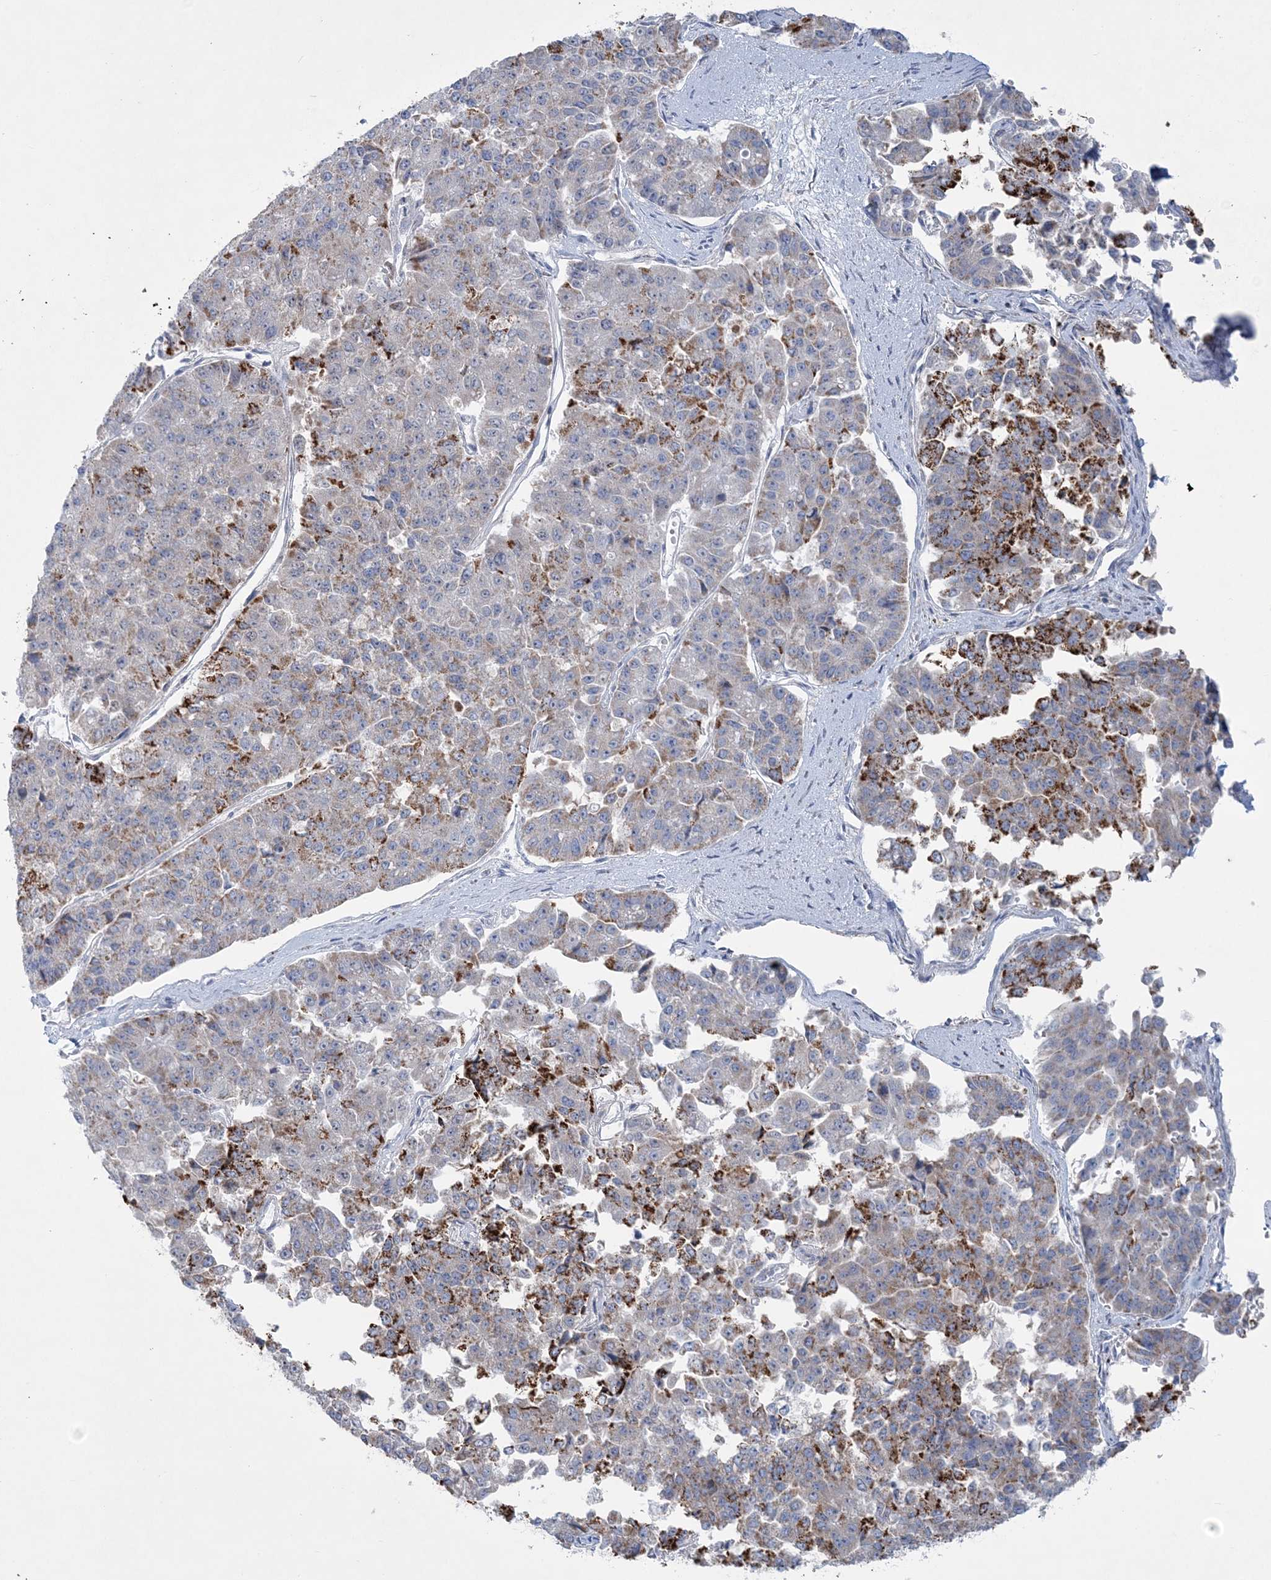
{"staining": {"intensity": "strong", "quantity": "<25%", "location": "cytoplasmic/membranous"}, "tissue": "pancreatic cancer", "cell_type": "Tumor cells", "image_type": "cancer", "snomed": [{"axis": "morphology", "description": "Adenocarcinoma, NOS"}, {"axis": "topography", "description": "Pancreas"}], "caption": "Immunohistochemical staining of pancreatic adenocarcinoma demonstrates strong cytoplasmic/membranous protein expression in about <25% of tumor cells.", "gene": "TBC1D7", "patient": {"sex": "male", "age": 50}}